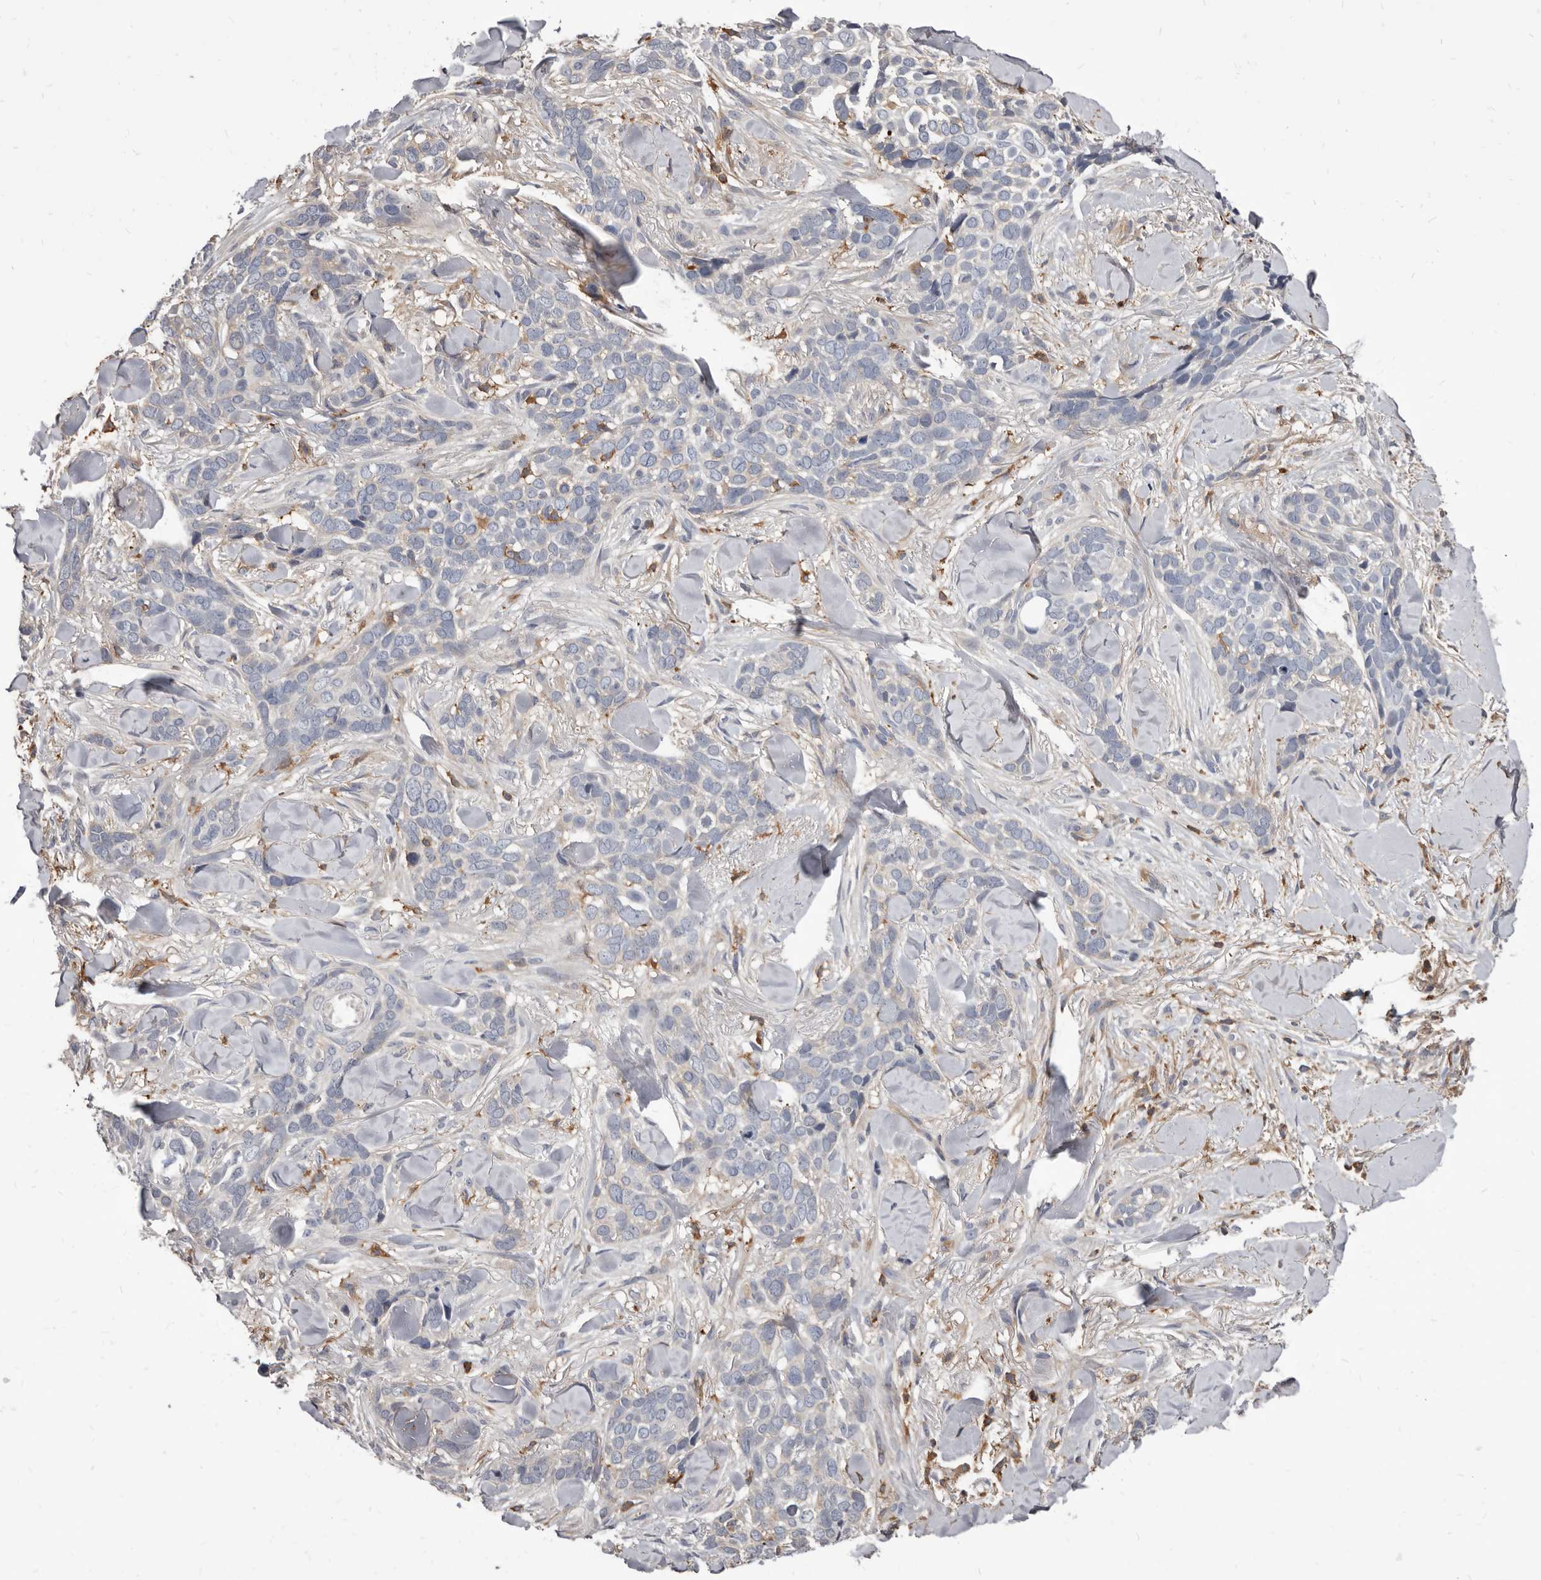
{"staining": {"intensity": "negative", "quantity": "none", "location": "none"}, "tissue": "skin cancer", "cell_type": "Tumor cells", "image_type": "cancer", "snomed": [{"axis": "morphology", "description": "Basal cell carcinoma"}, {"axis": "topography", "description": "Skin"}], "caption": "Immunohistochemistry (IHC) histopathology image of human skin cancer stained for a protein (brown), which exhibits no positivity in tumor cells.", "gene": "NIBAN1", "patient": {"sex": "female", "age": 82}}